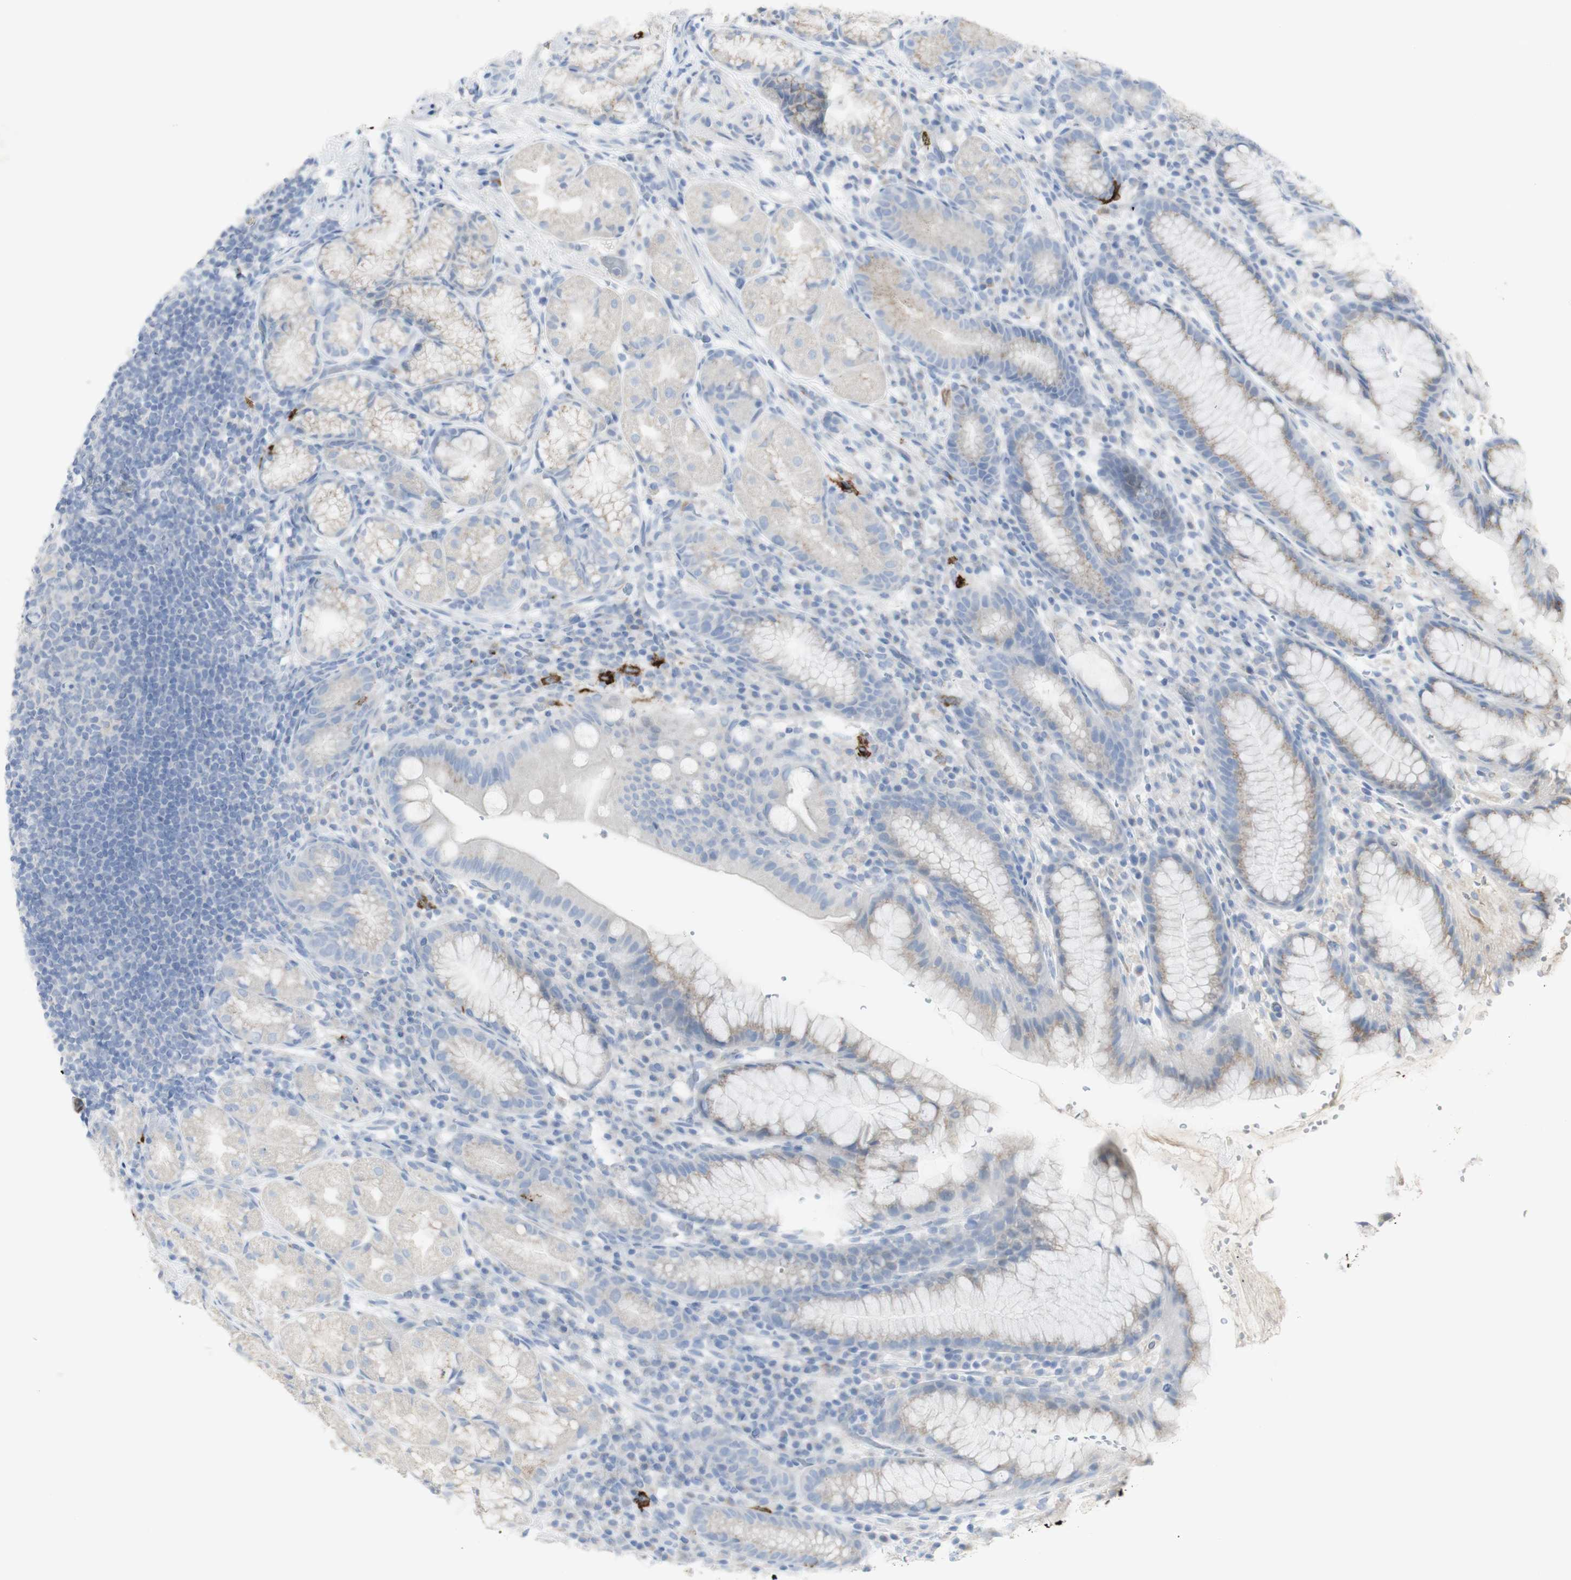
{"staining": {"intensity": "weak", "quantity": "<25%", "location": "cytoplasmic/membranous"}, "tissue": "stomach", "cell_type": "Glandular cells", "image_type": "normal", "snomed": [{"axis": "morphology", "description": "Normal tissue, NOS"}, {"axis": "topography", "description": "Stomach, lower"}], "caption": "Glandular cells are negative for protein expression in benign human stomach. (Immunohistochemistry, brightfield microscopy, high magnification).", "gene": "CD207", "patient": {"sex": "male", "age": 52}}